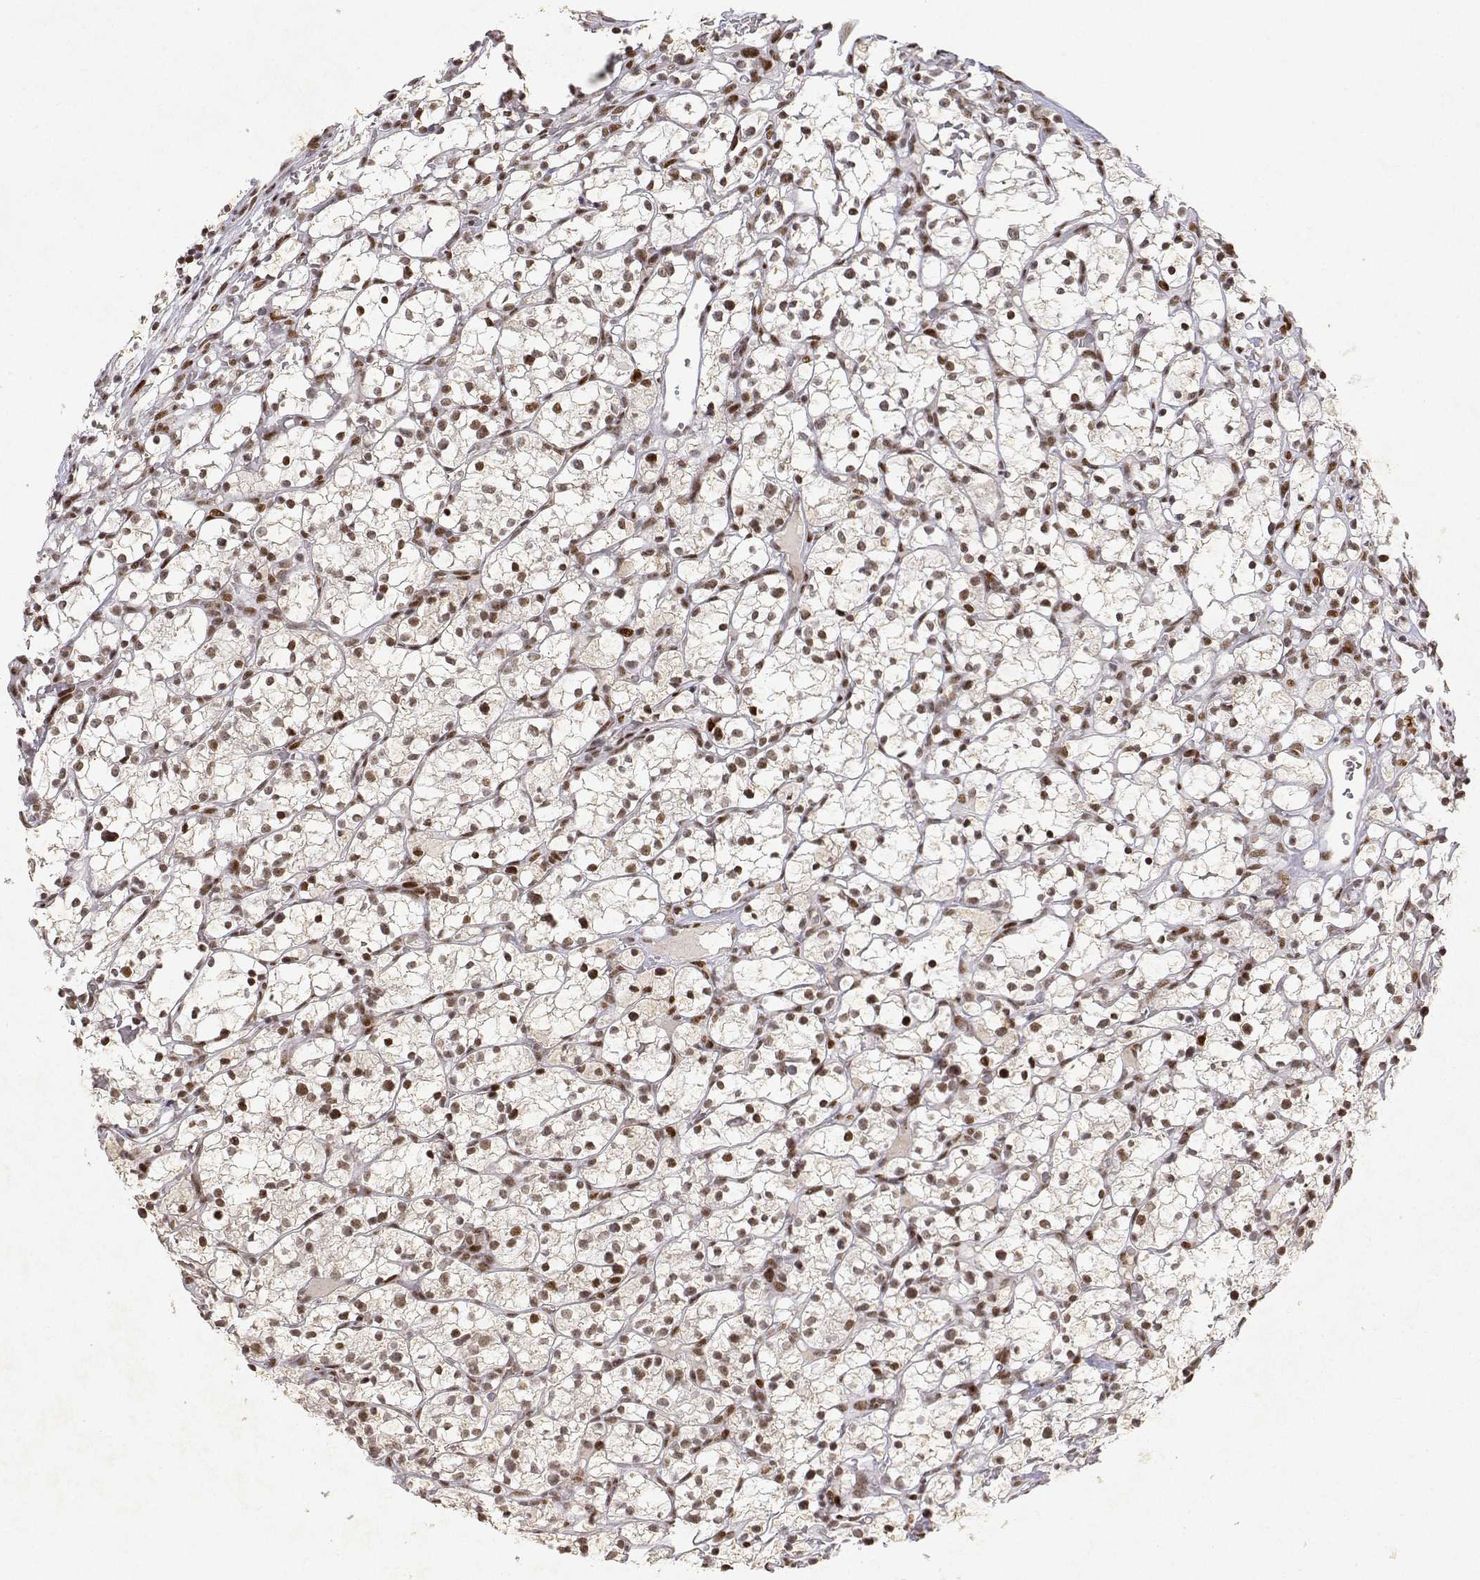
{"staining": {"intensity": "moderate", "quantity": ">75%", "location": "nuclear"}, "tissue": "renal cancer", "cell_type": "Tumor cells", "image_type": "cancer", "snomed": [{"axis": "morphology", "description": "Adenocarcinoma, NOS"}, {"axis": "topography", "description": "Kidney"}], "caption": "Adenocarcinoma (renal) was stained to show a protein in brown. There is medium levels of moderate nuclear staining in approximately >75% of tumor cells. The staining was performed using DAB (3,3'-diaminobenzidine) to visualize the protein expression in brown, while the nuclei were stained in blue with hematoxylin (Magnification: 20x).", "gene": "RSF1", "patient": {"sex": "female", "age": 64}}